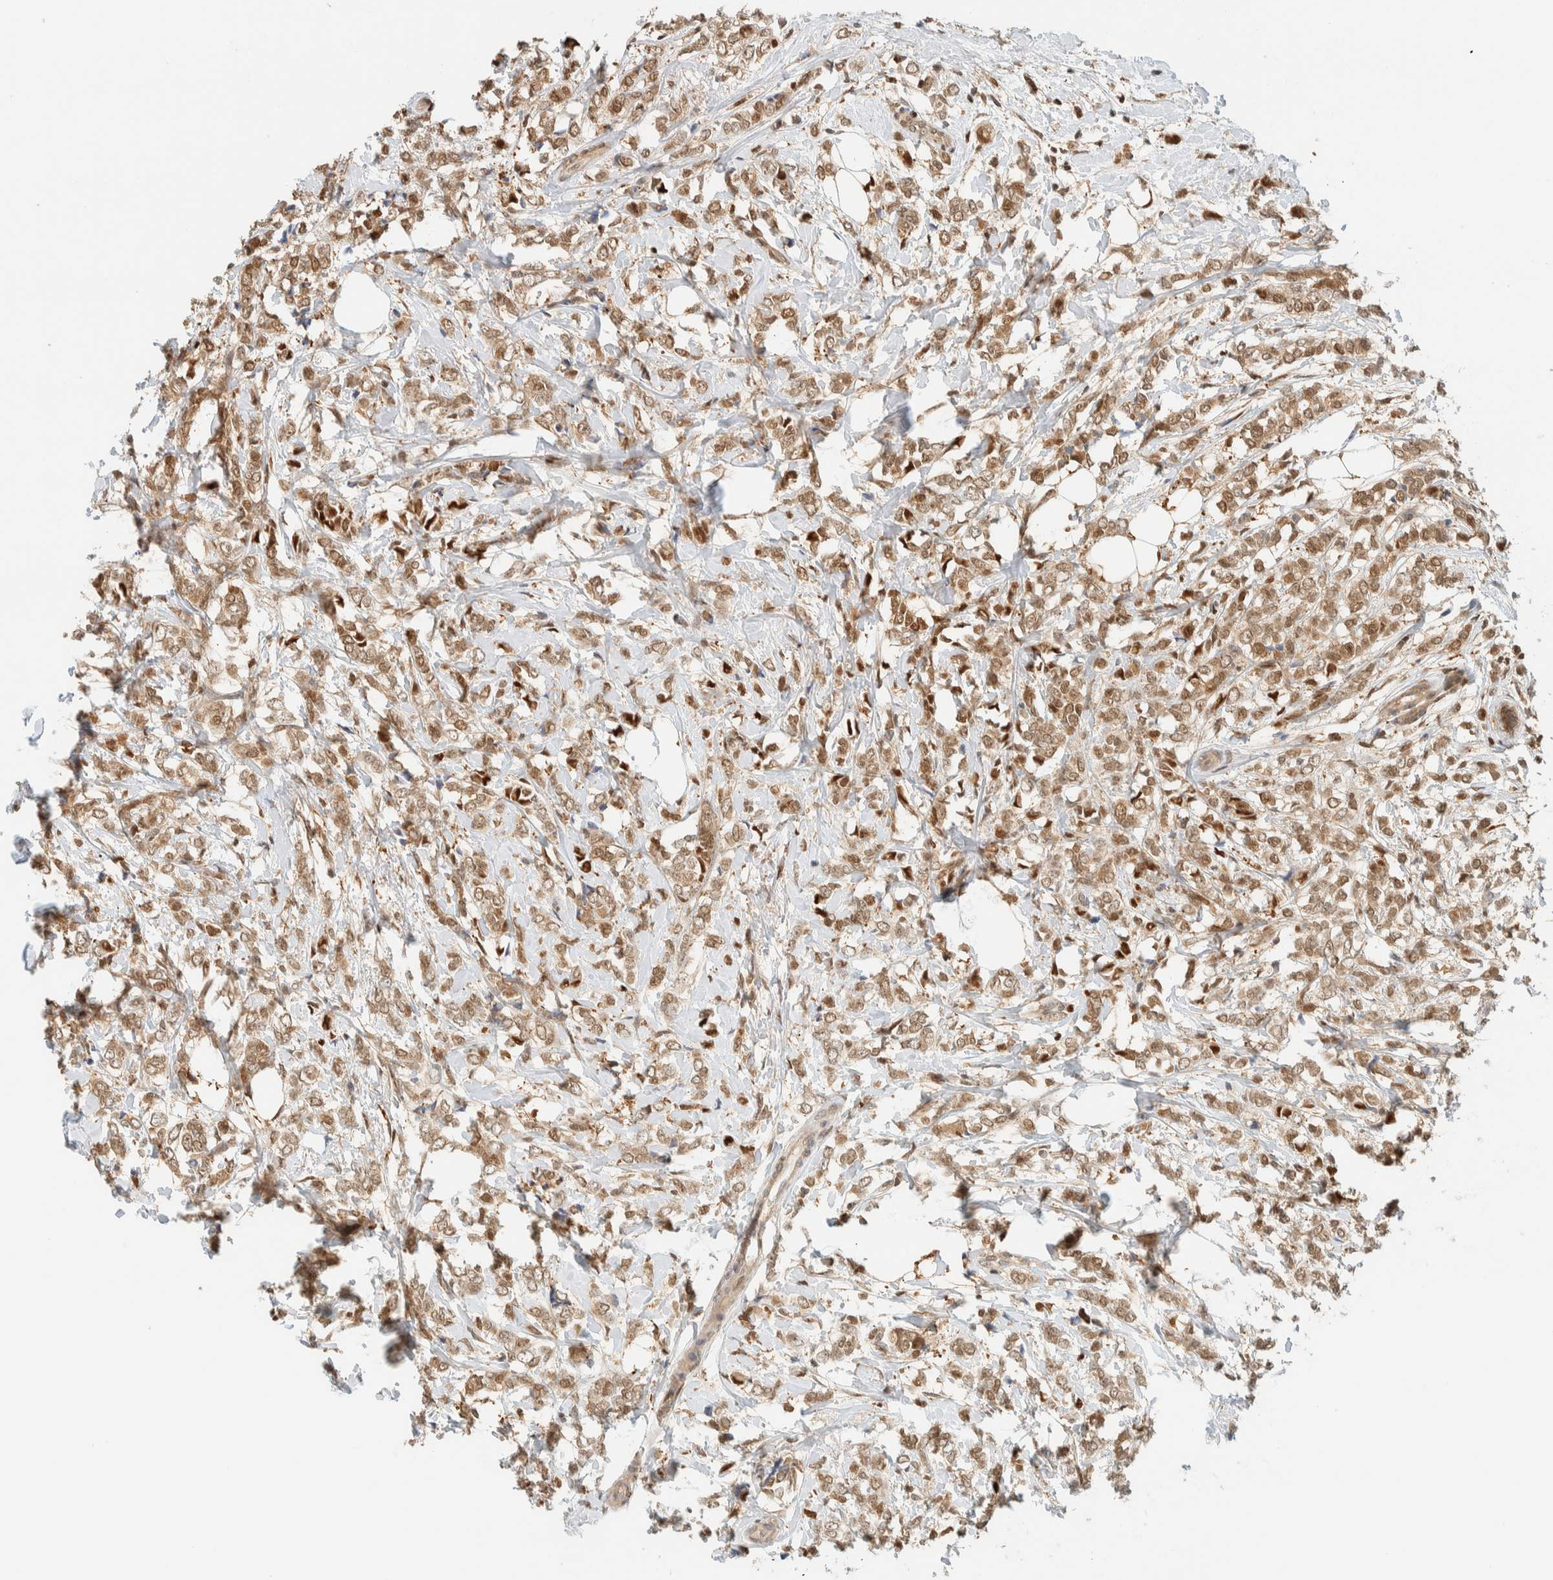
{"staining": {"intensity": "moderate", "quantity": ">75%", "location": "cytoplasmic/membranous,nuclear"}, "tissue": "breast cancer", "cell_type": "Tumor cells", "image_type": "cancer", "snomed": [{"axis": "morphology", "description": "Normal tissue, NOS"}, {"axis": "morphology", "description": "Lobular carcinoma"}, {"axis": "topography", "description": "Breast"}], "caption": "Moderate cytoplasmic/membranous and nuclear protein staining is seen in approximately >75% of tumor cells in breast cancer. (DAB IHC with brightfield microscopy, high magnification).", "gene": "ZBTB37", "patient": {"sex": "female", "age": 47}}